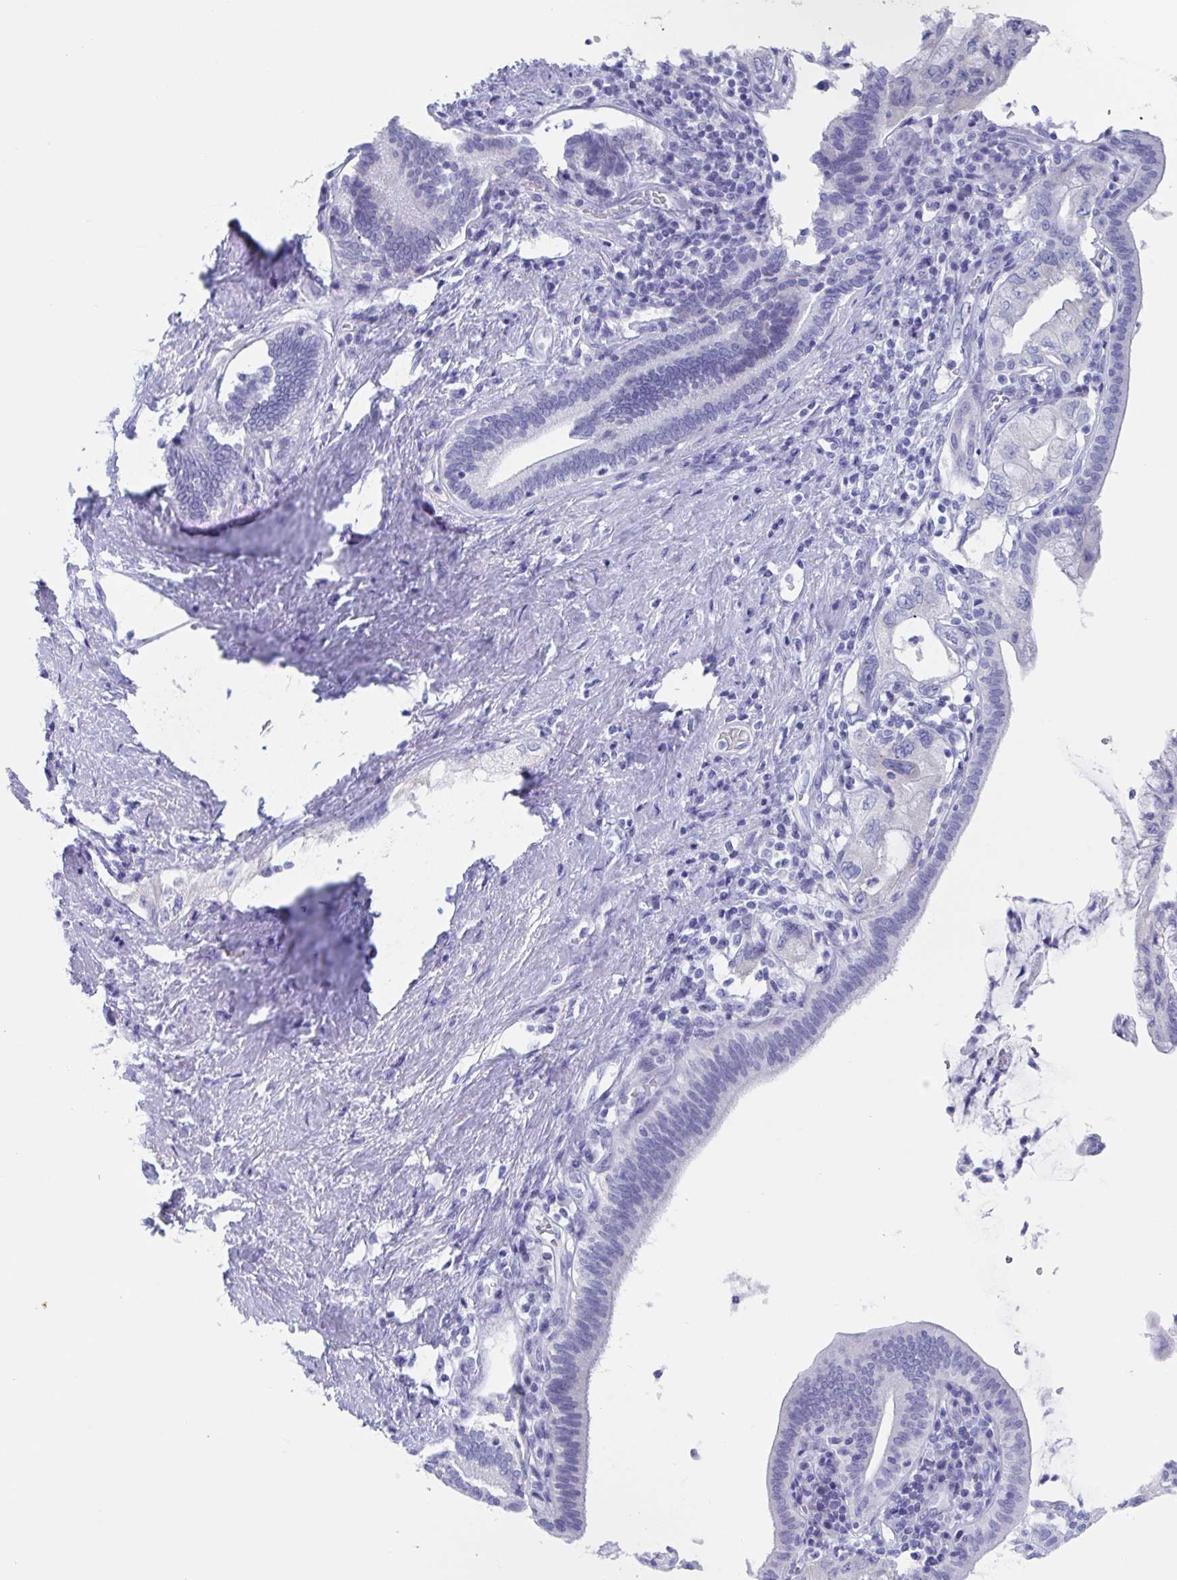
{"staining": {"intensity": "negative", "quantity": "none", "location": "none"}, "tissue": "pancreatic cancer", "cell_type": "Tumor cells", "image_type": "cancer", "snomed": [{"axis": "morphology", "description": "Adenocarcinoma, NOS"}, {"axis": "topography", "description": "Pancreas"}], "caption": "There is no significant positivity in tumor cells of pancreatic cancer (adenocarcinoma).", "gene": "ZPBP", "patient": {"sex": "female", "age": 73}}